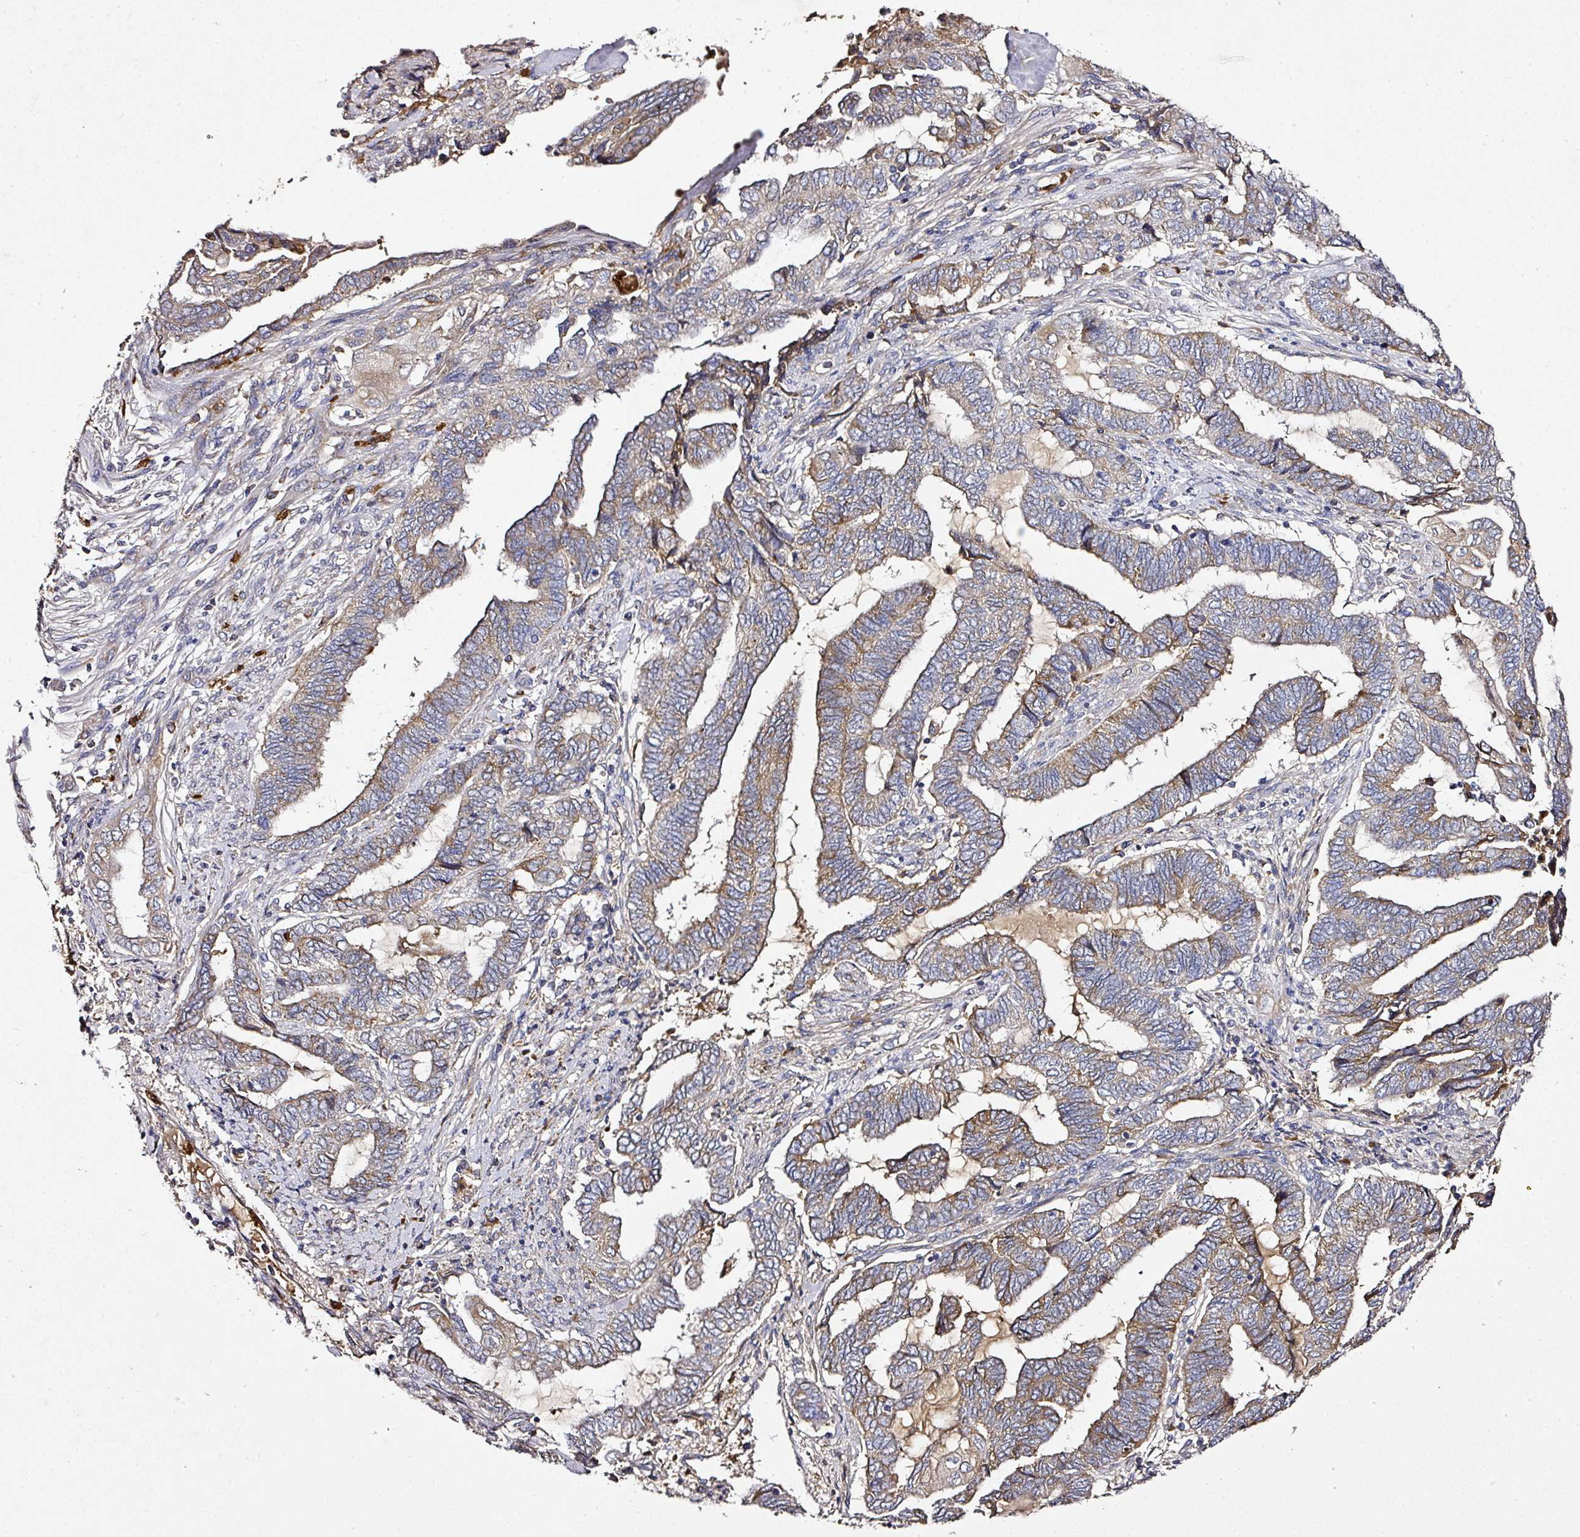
{"staining": {"intensity": "moderate", "quantity": "25%-75%", "location": "cytoplasmic/membranous"}, "tissue": "endometrial cancer", "cell_type": "Tumor cells", "image_type": "cancer", "snomed": [{"axis": "morphology", "description": "Adenocarcinoma, NOS"}, {"axis": "topography", "description": "Uterus"}, {"axis": "topography", "description": "Endometrium"}], "caption": "IHC micrograph of endometrial adenocarcinoma stained for a protein (brown), which reveals medium levels of moderate cytoplasmic/membranous staining in about 25%-75% of tumor cells.", "gene": "CAB39L", "patient": {"sex": "female", "age": 70}}